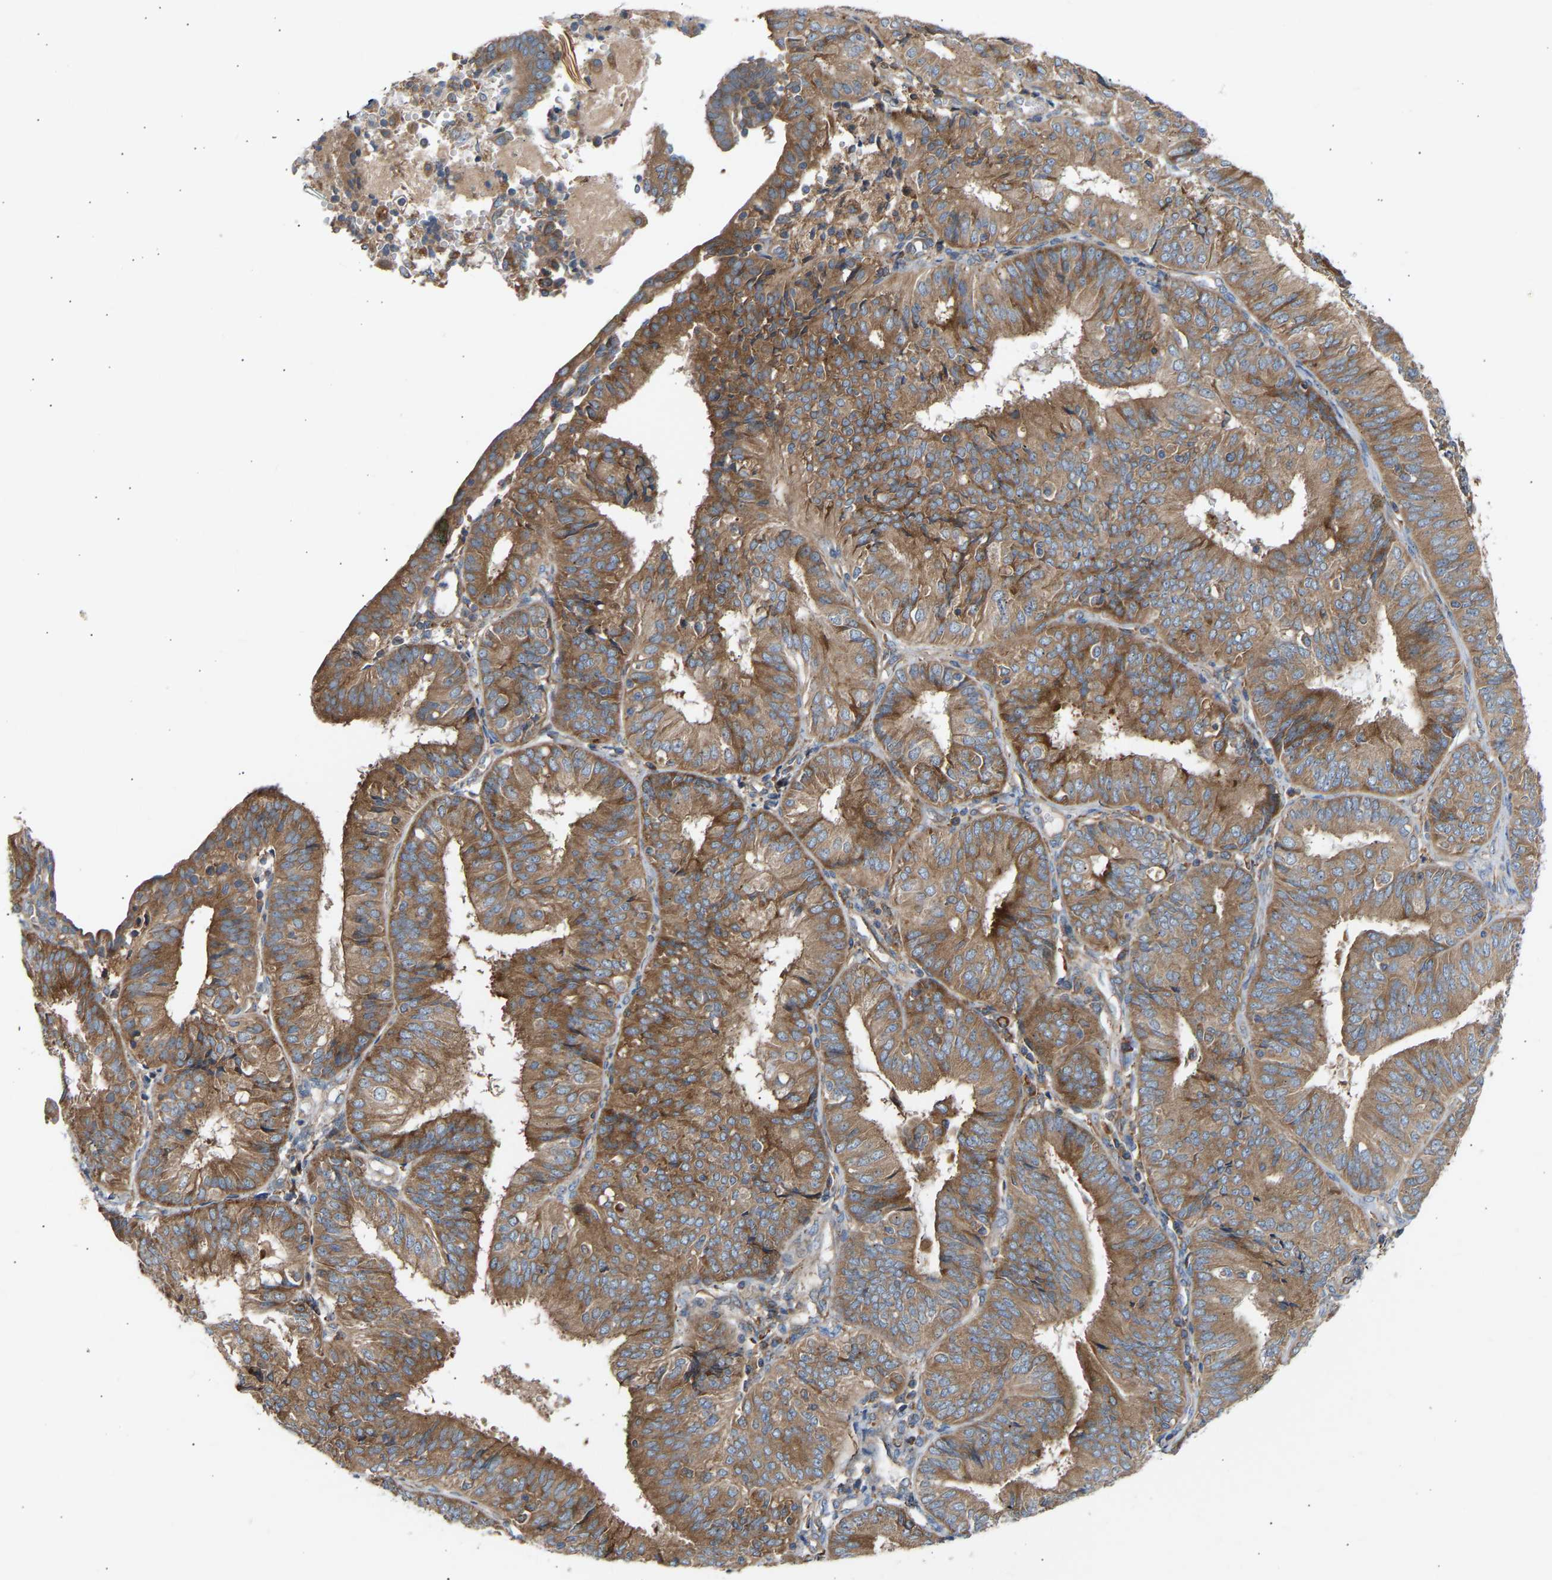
{"staining": {"intensity": "moderate", "quantity": ">75%", "location": "cytoplasmic/membranous"}, "tissue": "endometrial cancer", "cell_type": "Tumor cells", "image_type": "cancer", "snomed": [{"axis": "morphology", "description": "Adenocarcinoma, NOS"}, {"axis": "topography", "description": "Endometrium"}], "caption": "Immunohistochemistry (IHC) of endometrial adenocarcinoma shows medium levels of moderate cytoplasmic/membranous expression in approximately >75% of tumor cells.", "gene": "GCN1", "patient": {"sex": "female", "age": 58}}